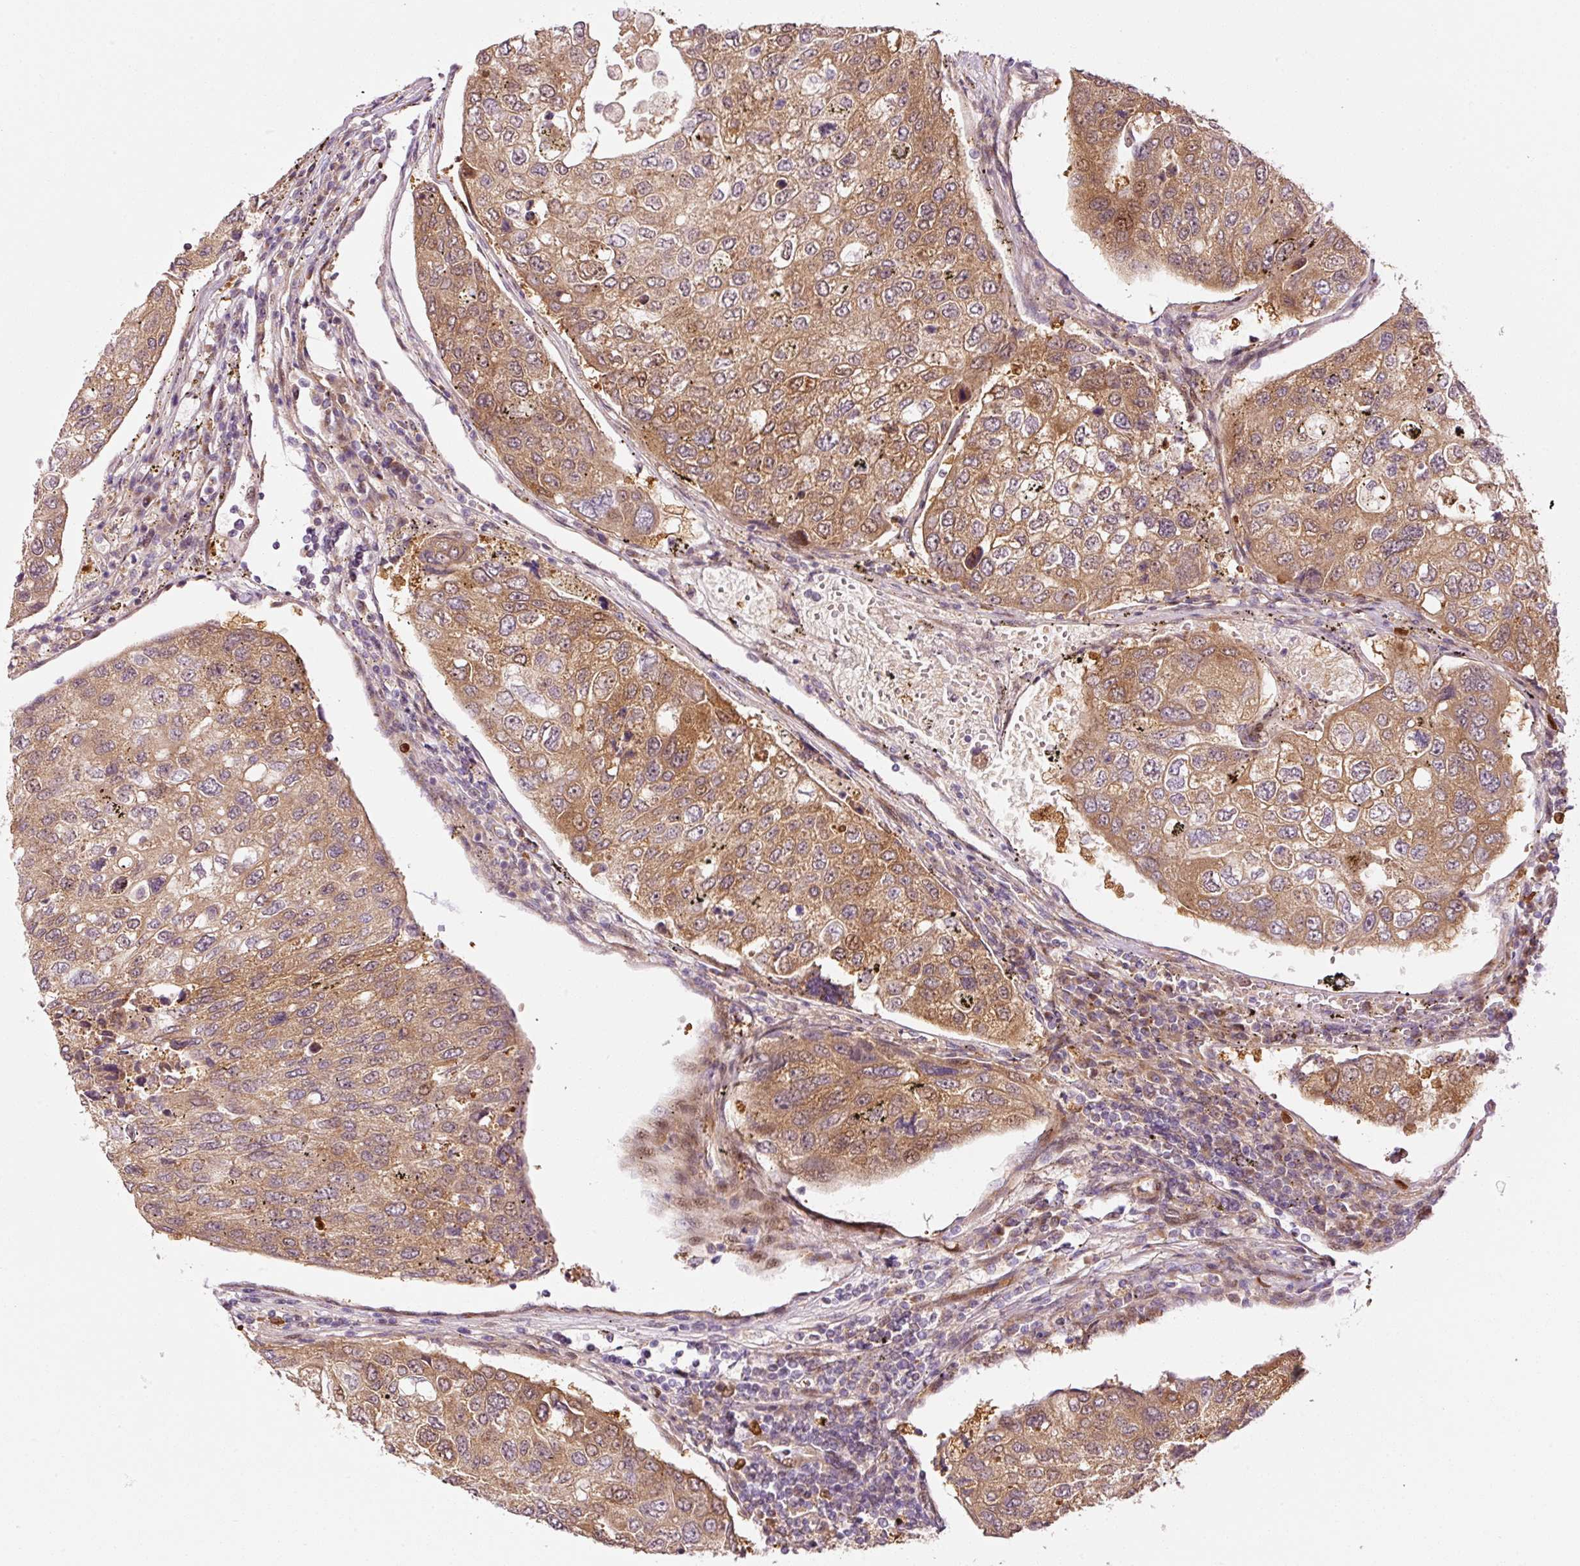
{"staining": {"intensity": "moderate", "quantity": ">75%", "location": "cytoplasmic/membranous"}, "tissue": "urothelial cancer", "cell_type": "Tumor cells", "image_type": "cancer", "snomed": [{"axis": "morphology", "description": "Urothelial carcinoma, High grade"}, {"axis": "topography", "description": "Lymph node"}, {"axis": "topography", "description": "Urinary bladder"}], "caption": "Immunohistochemistry (IHC) image of neoplastic tissue: urothelial cancer stained using IHC exhibits medium levels of moderate protein expression localized specifically in the cytoplasmic/membranous of tumor cells, appearing as a cytoplasmic/membranous brown color.", "gene": "PPP1R14B", "patient": {"sex": "male", "age": 51}}